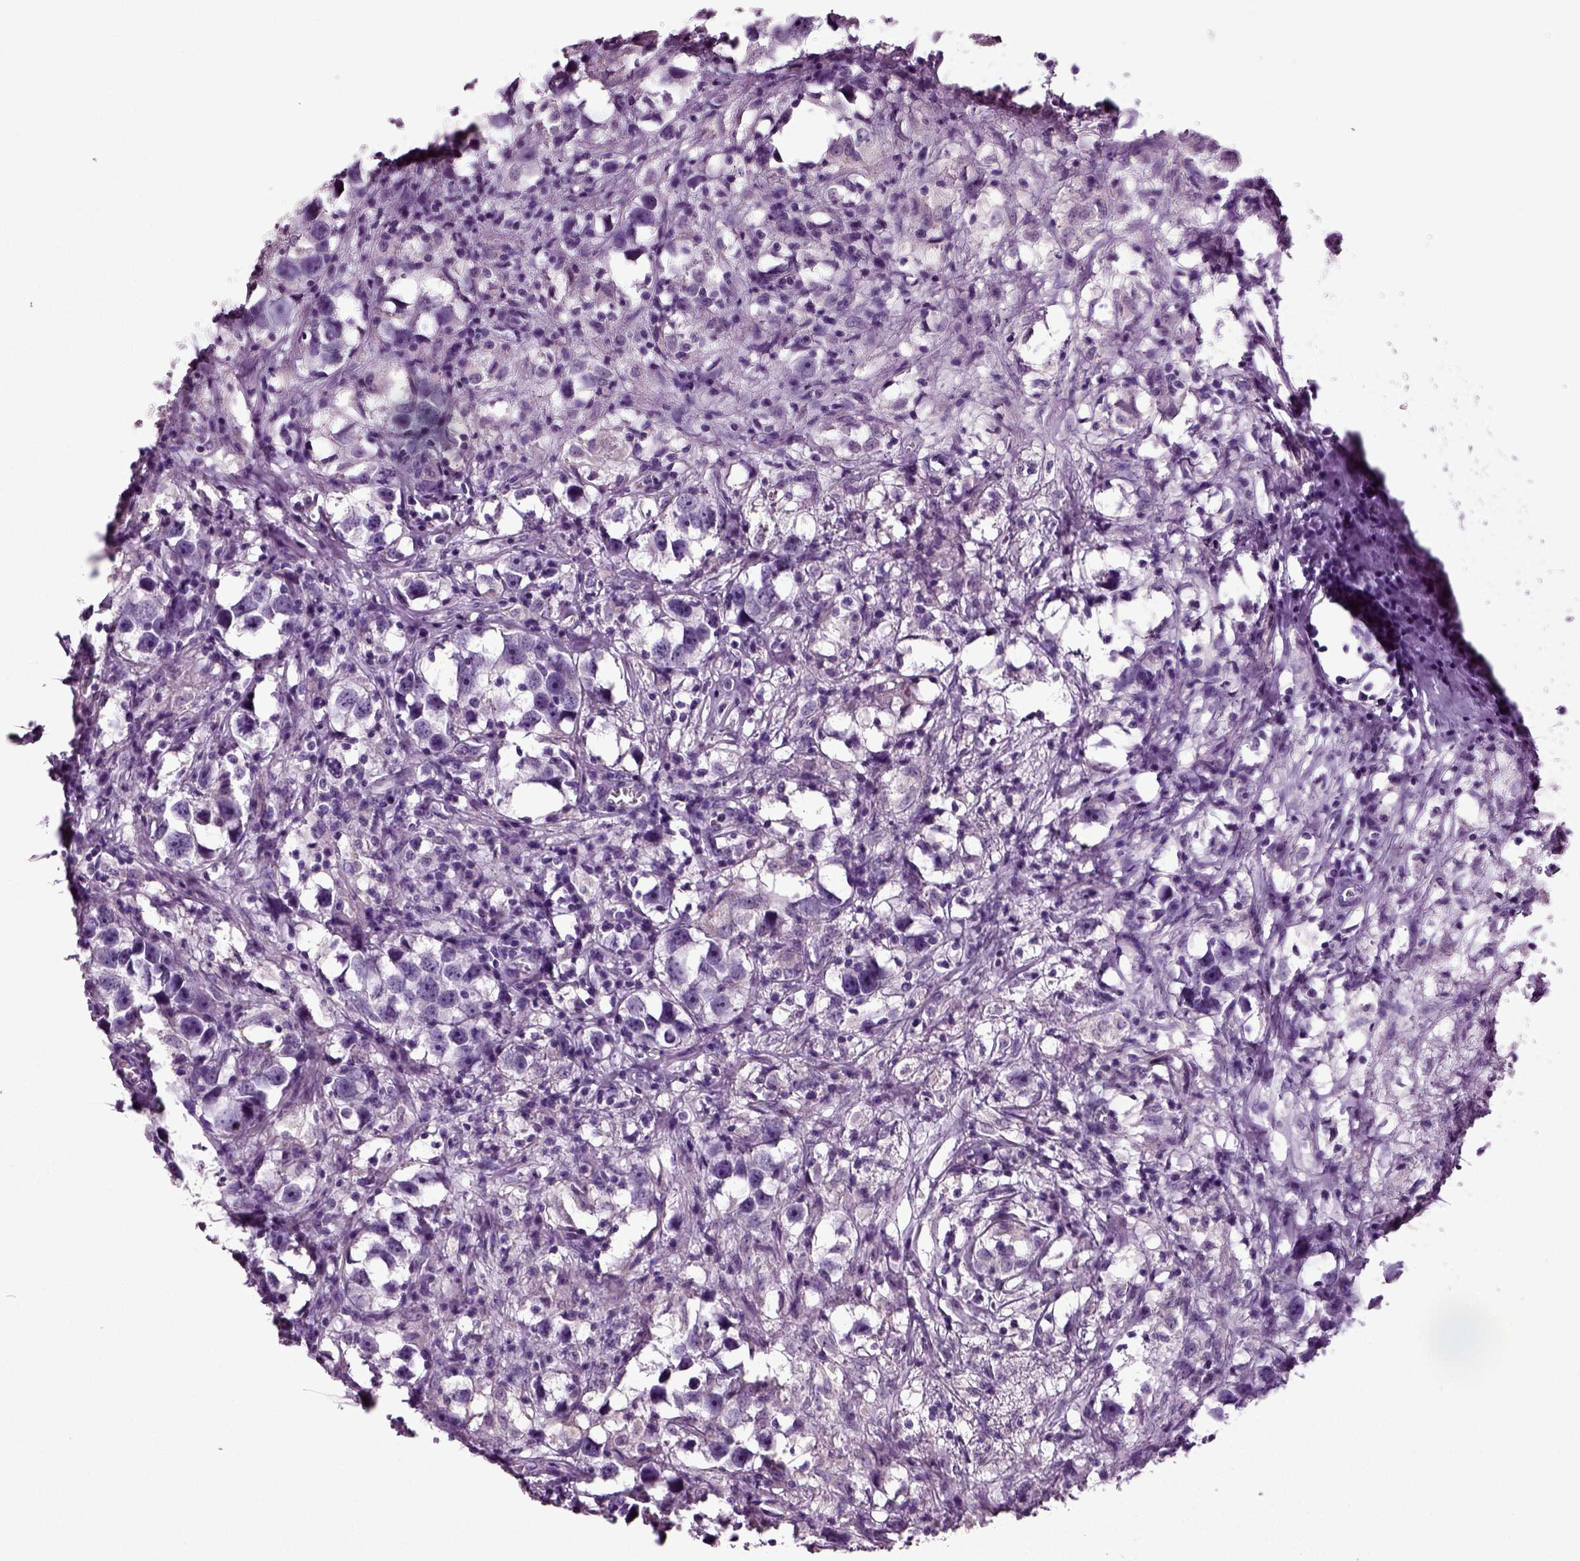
{"staining": {"intensity": "negative", "quantity": "none", "location": "none"}, "tissue": "testis cancer", "cell_type": "Tumor cells", "image_type": "cancer", "snomed": [{"axis": "morphology", "description": "Seminoma, NOS"}, {"axis": "topography", "description": "Testis"}], "caption": "Micrograph shows no protein positivity in tumor cells of seminoma (testis) tissue. The staining was performed using DAB to visualize the protein expression in brown, while the nuclei were stained in blue with hematoxylin (Magnification: 20x).", "gene": "DEFB118", "patient": {"sex": "male", "age": 49}}